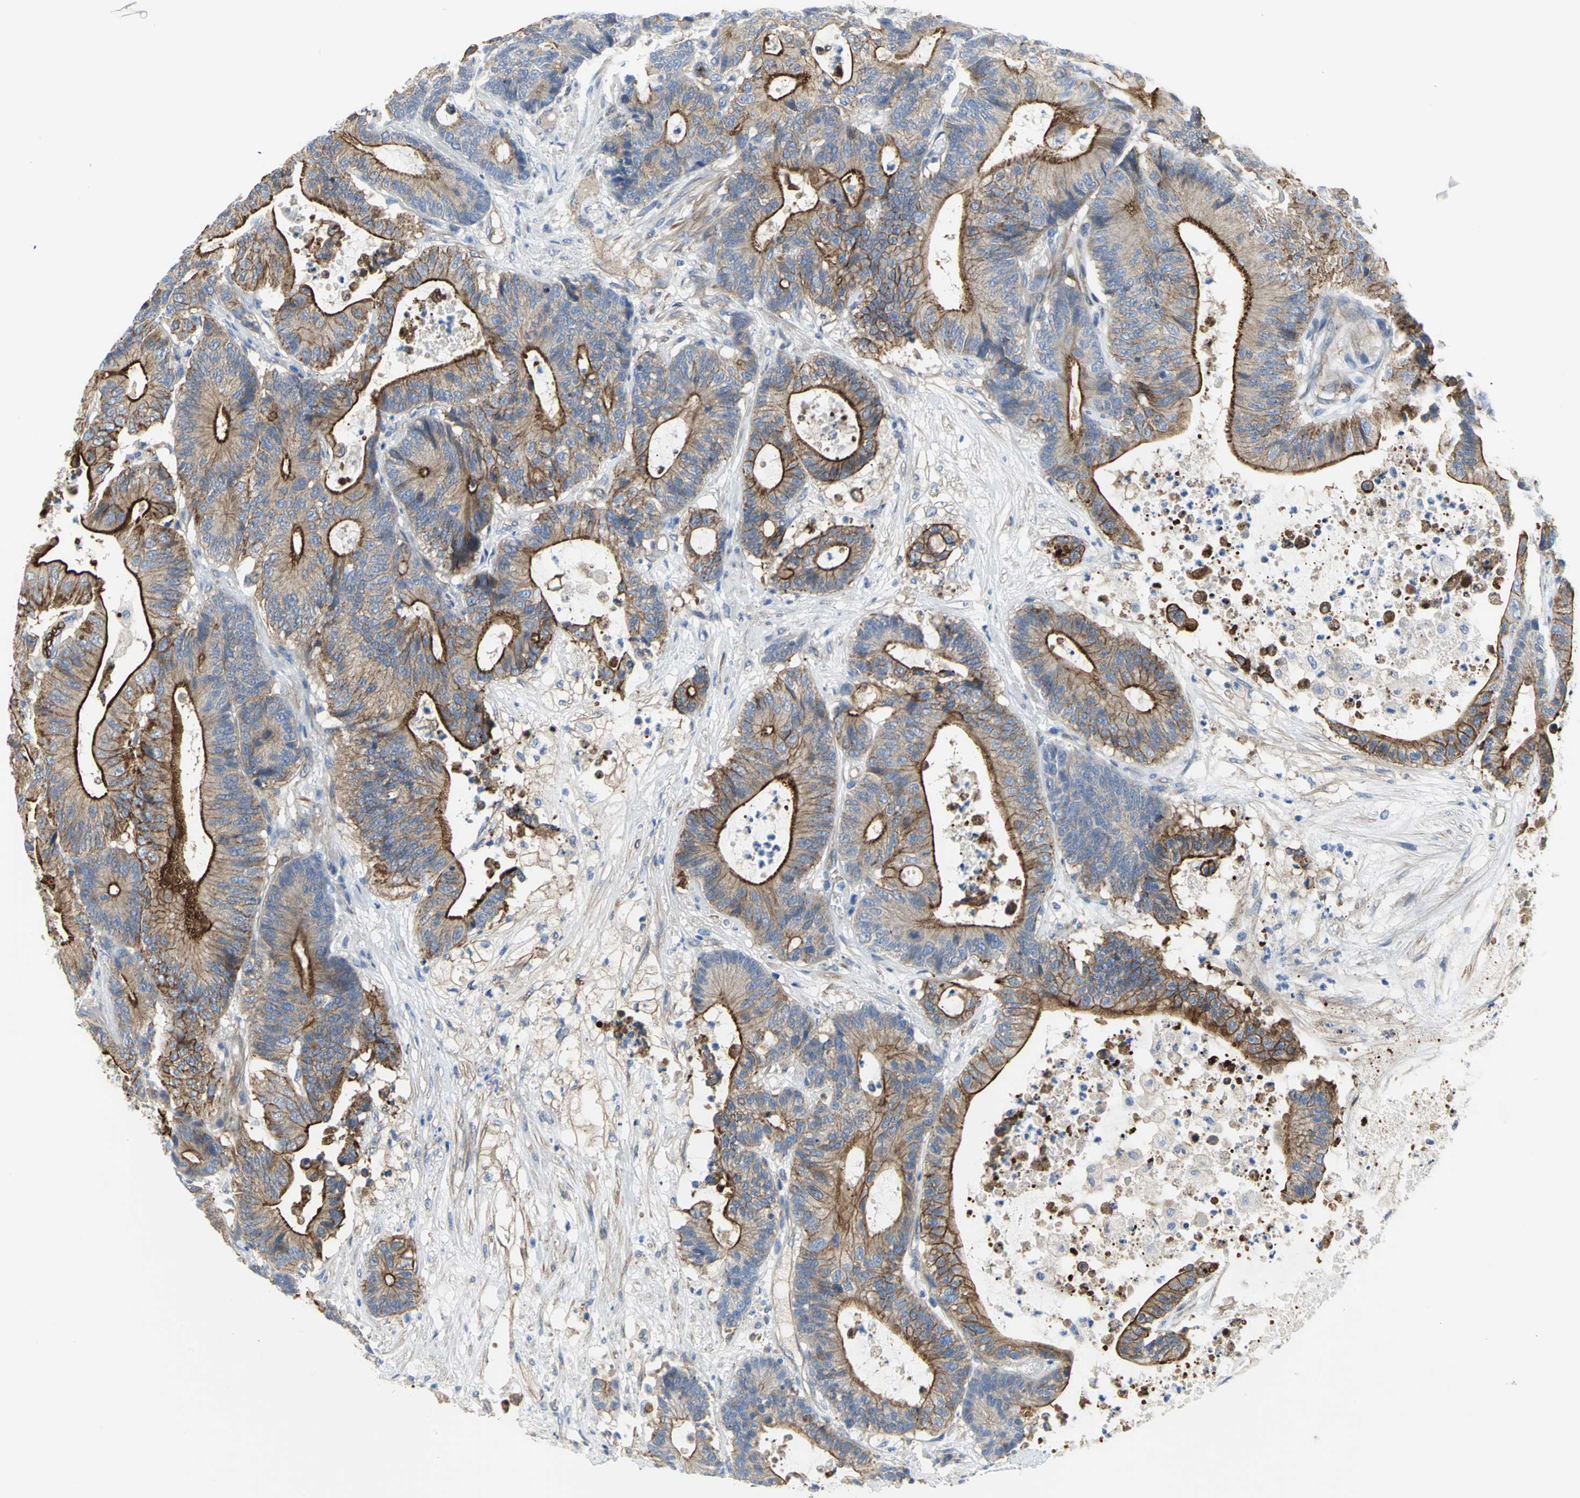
{"staining": {"intensity": "strong", "quantity": ">75%", "location": "cytoplasmic/membranous"}, "tissue": "colorectal cancer", "cell_type": "Tumor cells", "image_type": "cancer", "snomed": [{"axis": "morphology", "description": "Adenocarcinoma, NOS"}, {"axis": "topography", "description": "Colon"}], "caption": "Strong cytoplasmic/membranous expression is appreciated in about >75% of tumor cells in colorectal adenocarcinoma.", "gene": "FLNB", "patient": {"sex": "female", "age": 84}}